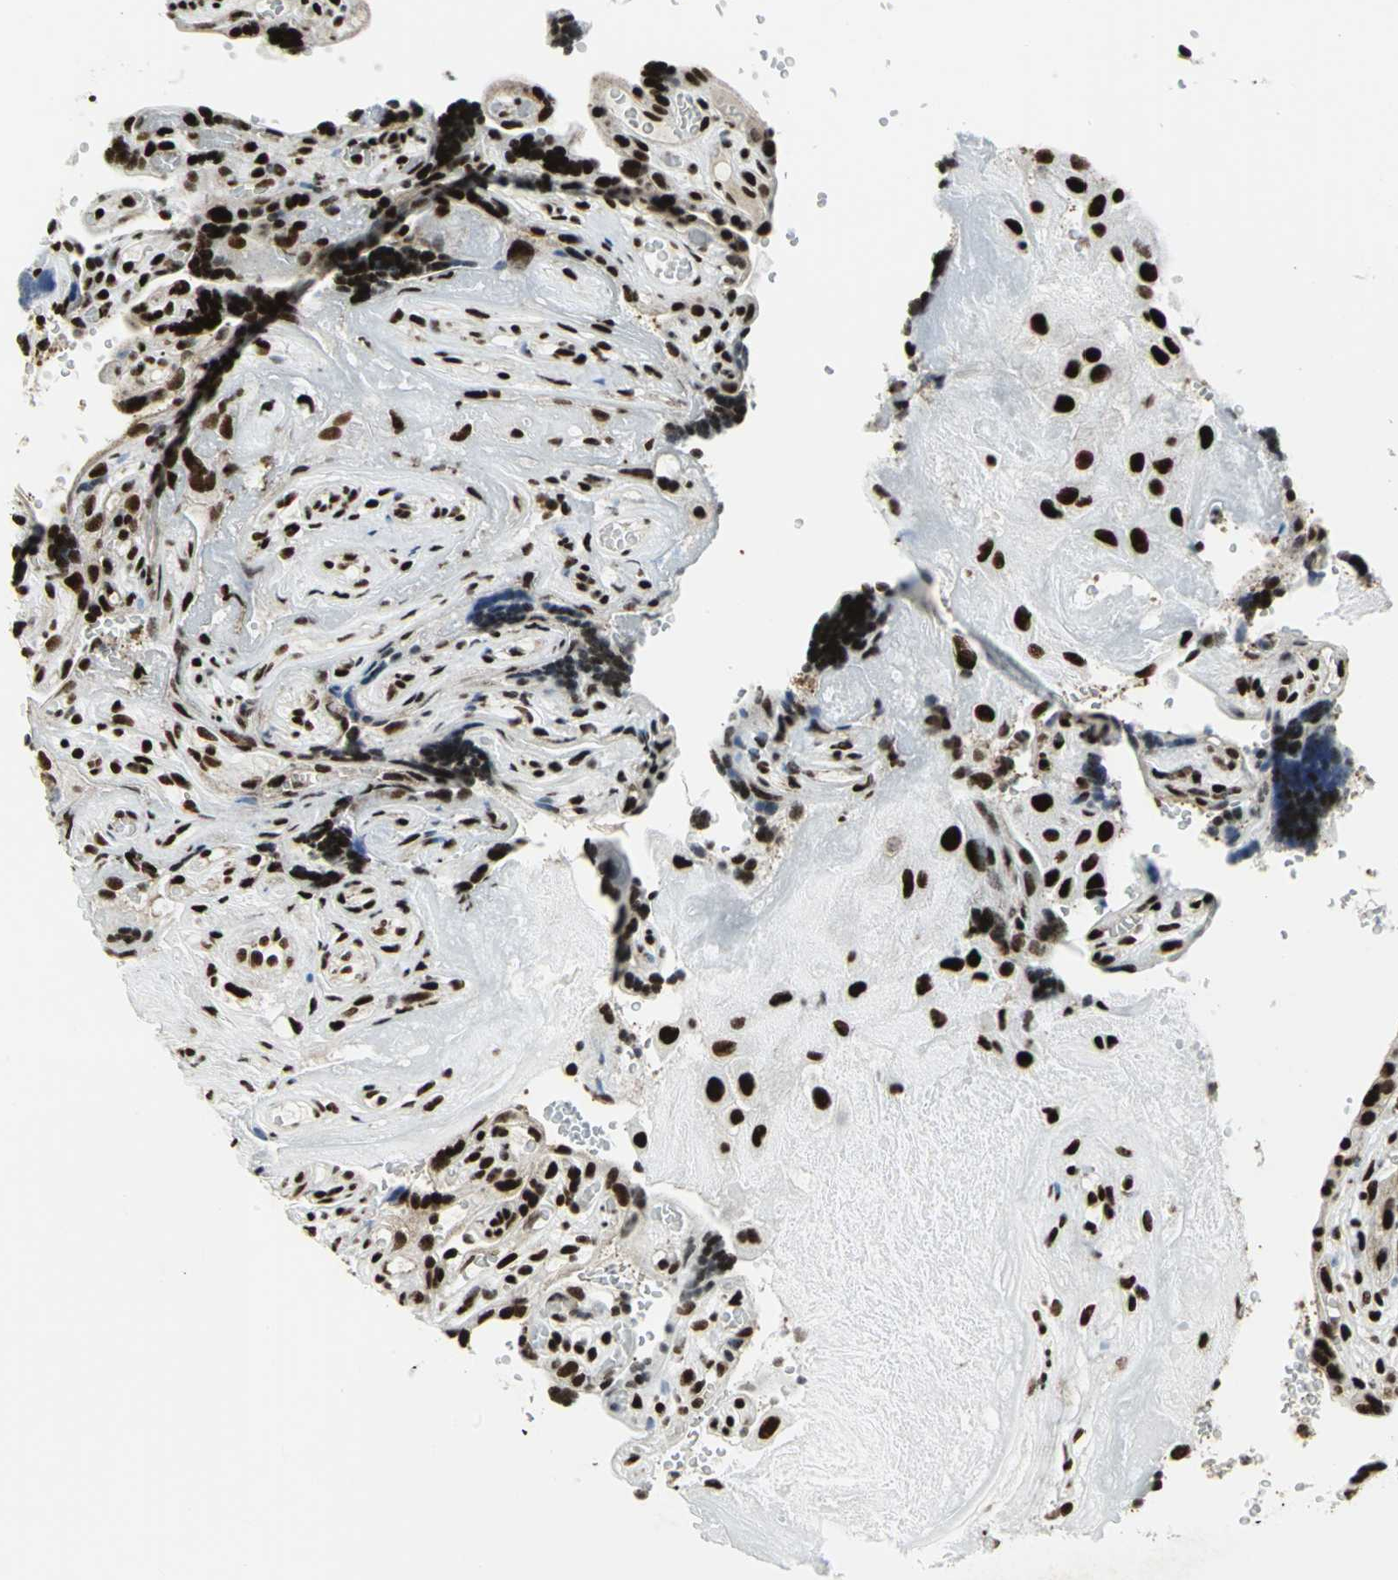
{"staining": {"intensity": "strong", "quantity": ">75%", "location": "nuclear"}, "tissue": "placenta", "cell_type": "Decidual cells", "image_type": "normal", "snomed": [{"axis": "morphology", "description": "Normal tissue, NOS"}, {"axis": "topography", "description": "Placenta"}], "caption": "A micrograph showing strong nuclear staining in approximately >75% of decidual cells in benign placenta, as visualized by brown immunohistochemical staining.", "gene": "SMARCA4", "patient": {"sex": "female", "age": 30}}